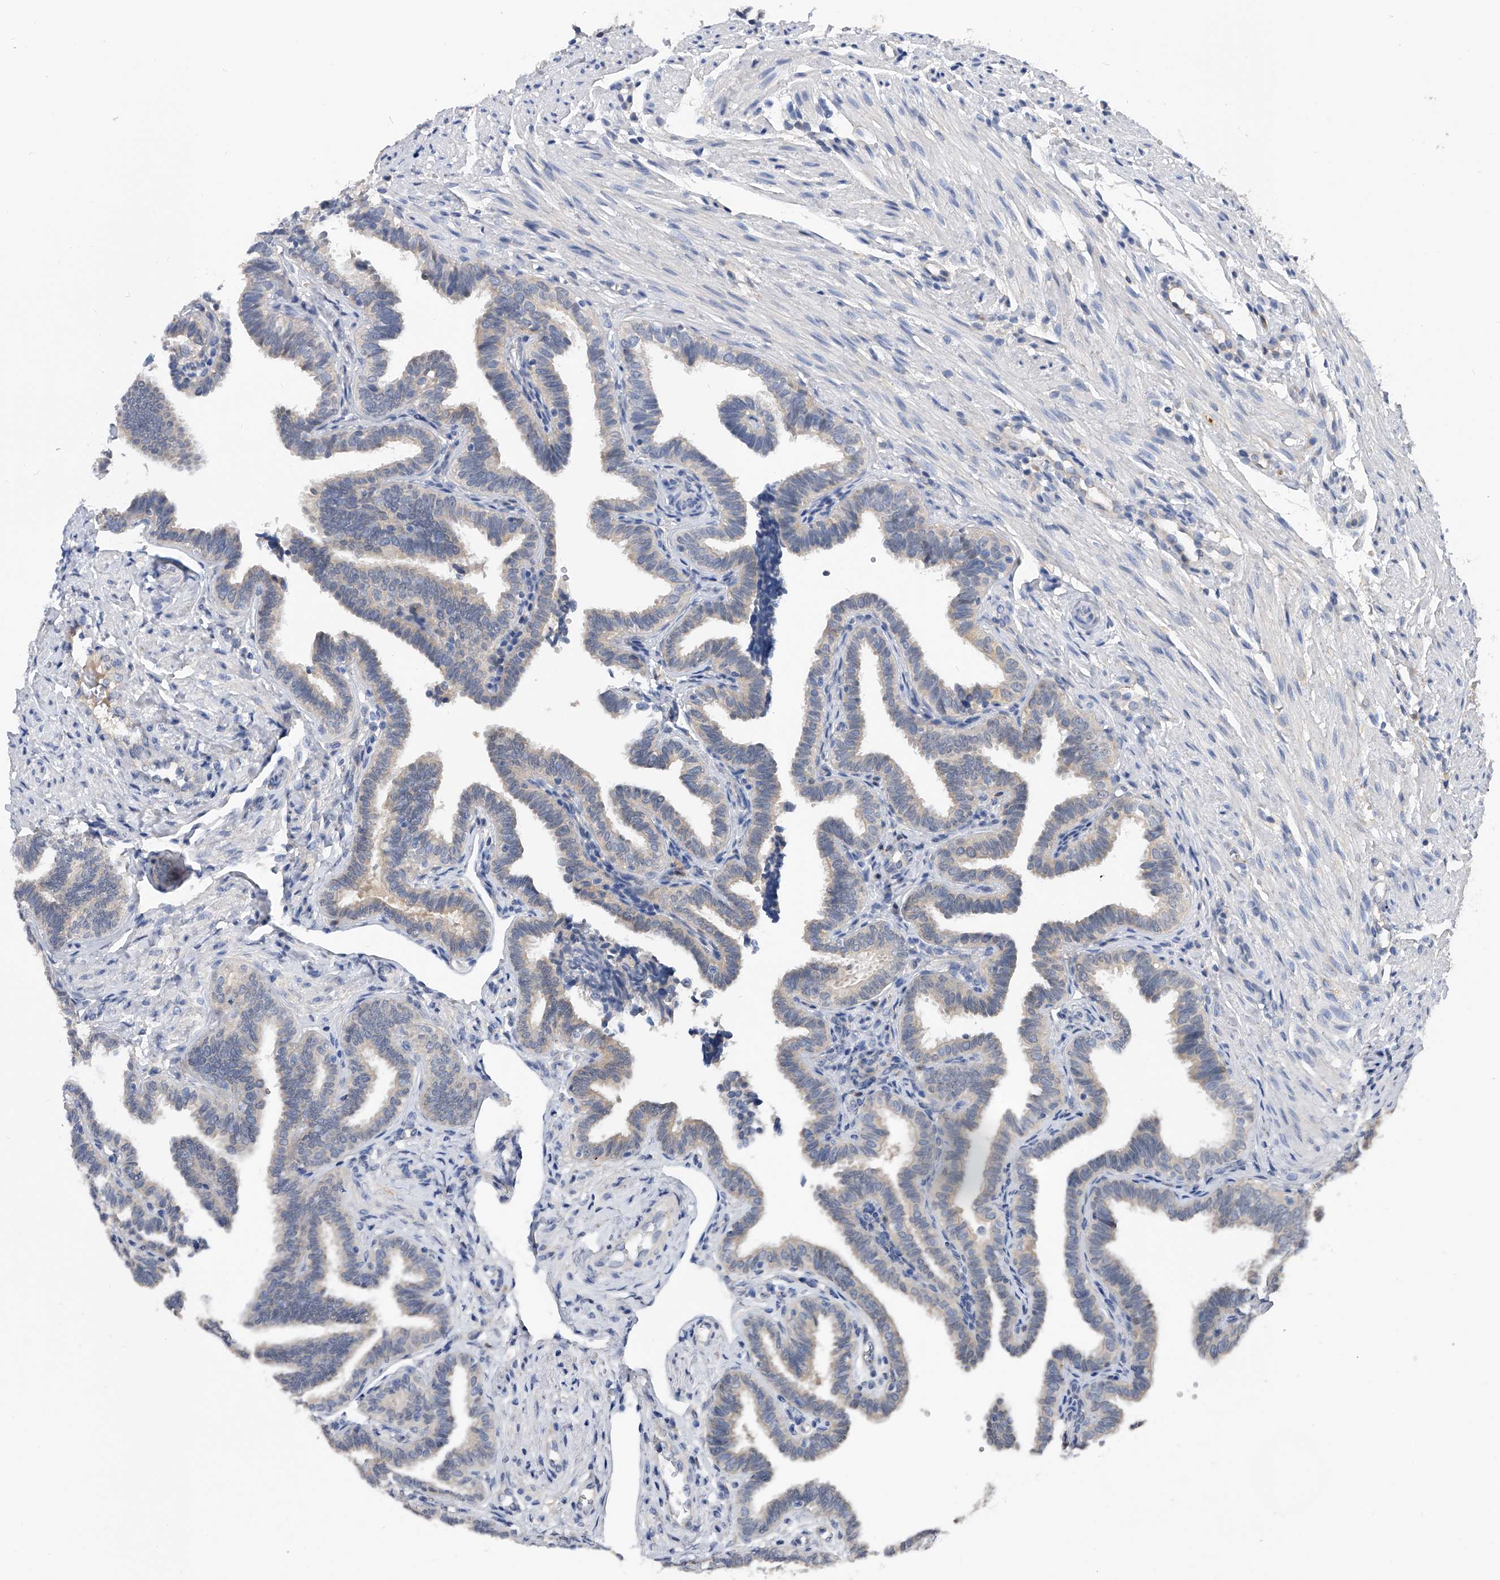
{"staining": {"intensity": "weak", "quantity": "25%-75%", "location": "cytoplasmic/membranous"}, "tissue": "fallopian tube", "cell_type": "Glandular cells", "image_type": "normal", "snomed": [{"axis": "morphology", "description": "Normal tissue, NOS"}, {"axis": "topography", "description": "Fallopian tube"}], "caption": "Weak cytoplasmic/membranous staining for a protein is identified in about 25%-75% of glandular cells of benign fallopian tube using immunohistochemistry.", "gene": "PGM3", "patient": {"sex": "female", "age": 39}}